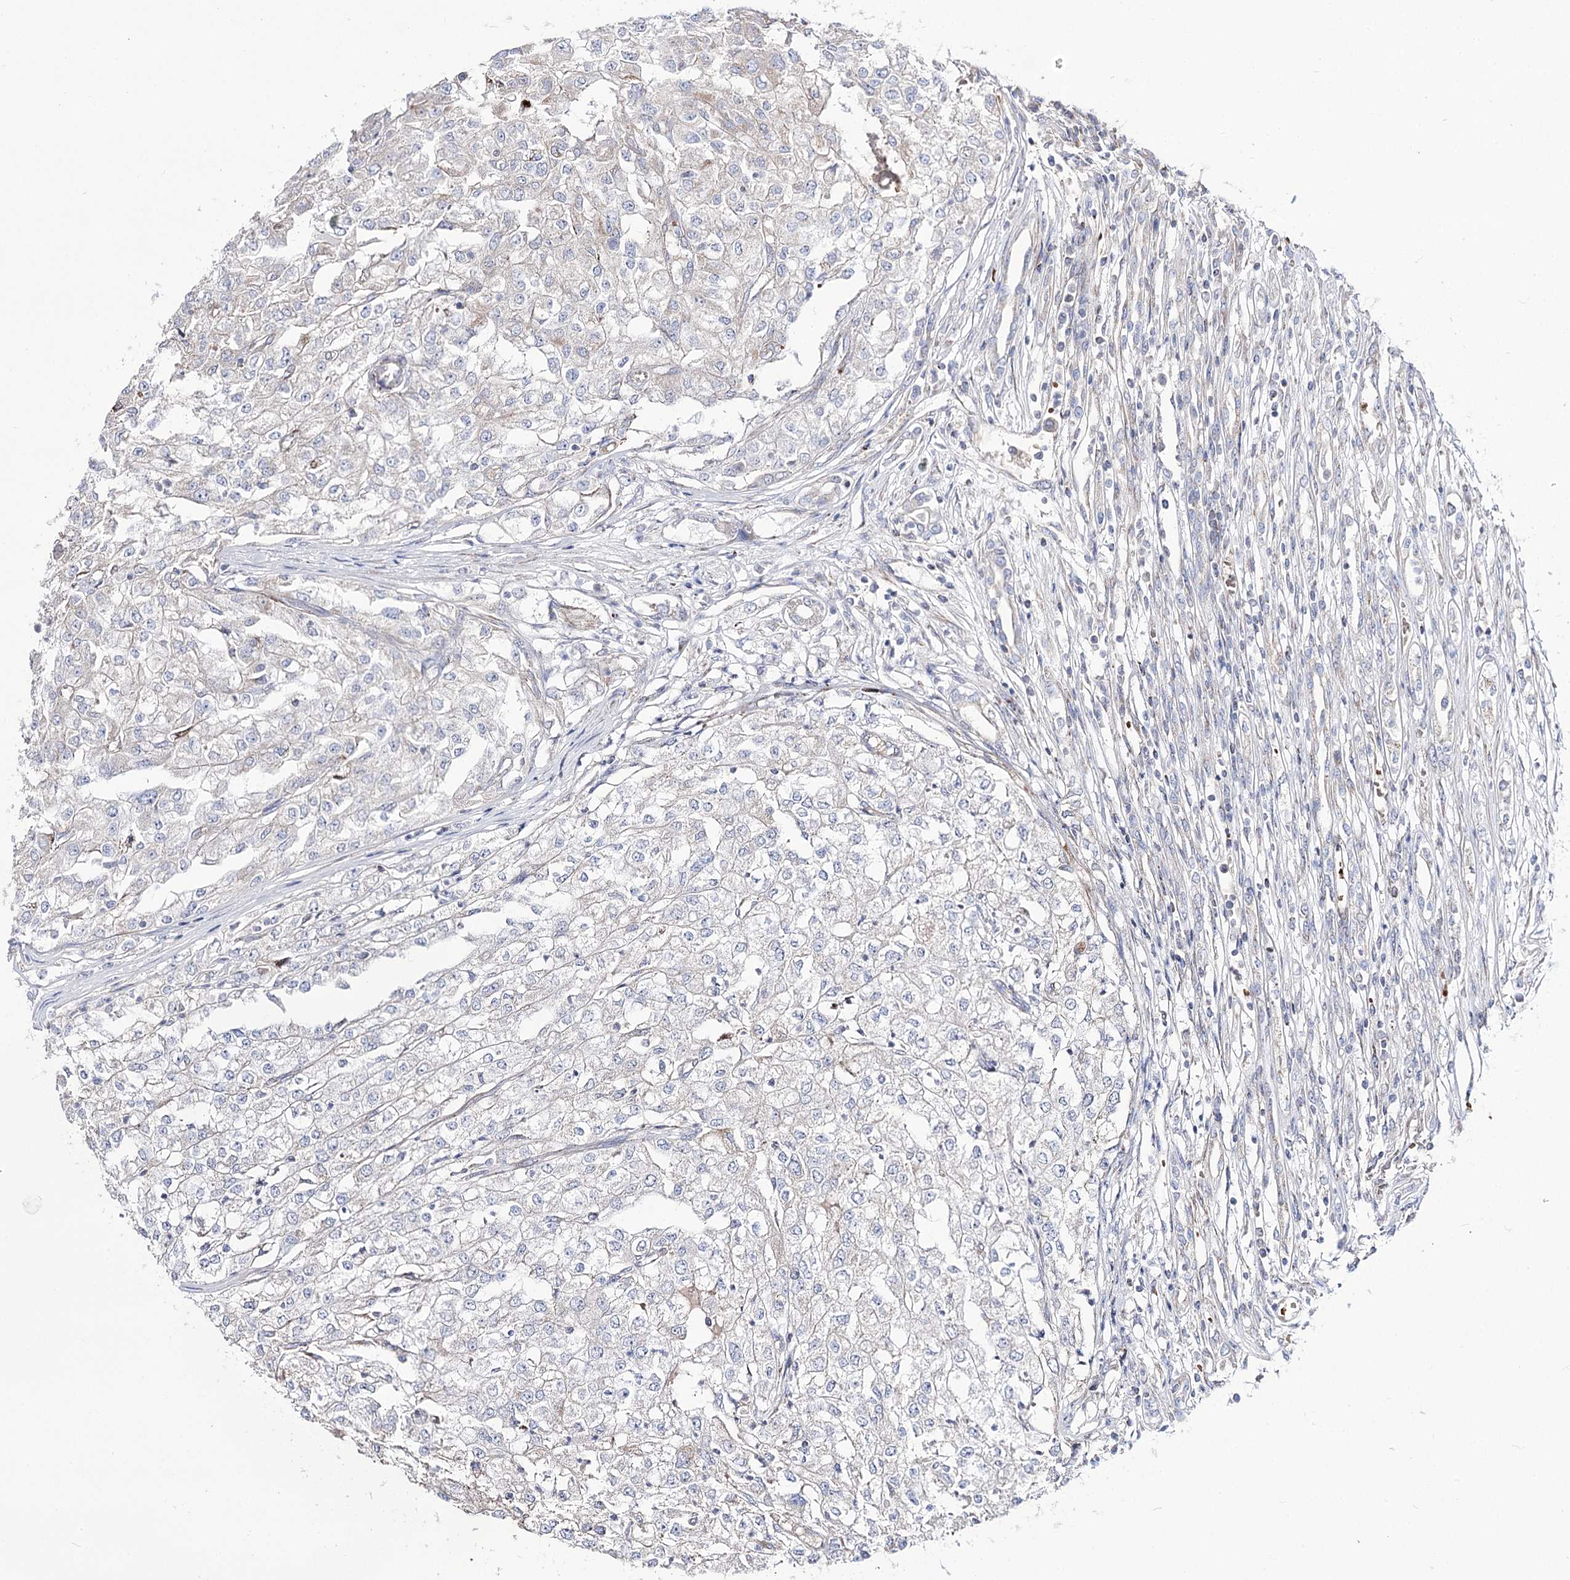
{"staining": {"intensity": "negative", "quantity": "none", "location": "none"}, "tissue": "renal cancer", "cell_type": "Tumor cells", "image_type": "cancer", "snomed": [{"axis": "morphology", "description": "Adenocarcinoma, NOS"}, {"axis": "topography", "description": "Kidney"}], "caption": "DAB immunohistochemical staining of human renal adenocarcinoma demonstrates no significant staining in tumor cells.", "gene": "OSBPL5", "patient": {"sex": "female", "age": 54}}